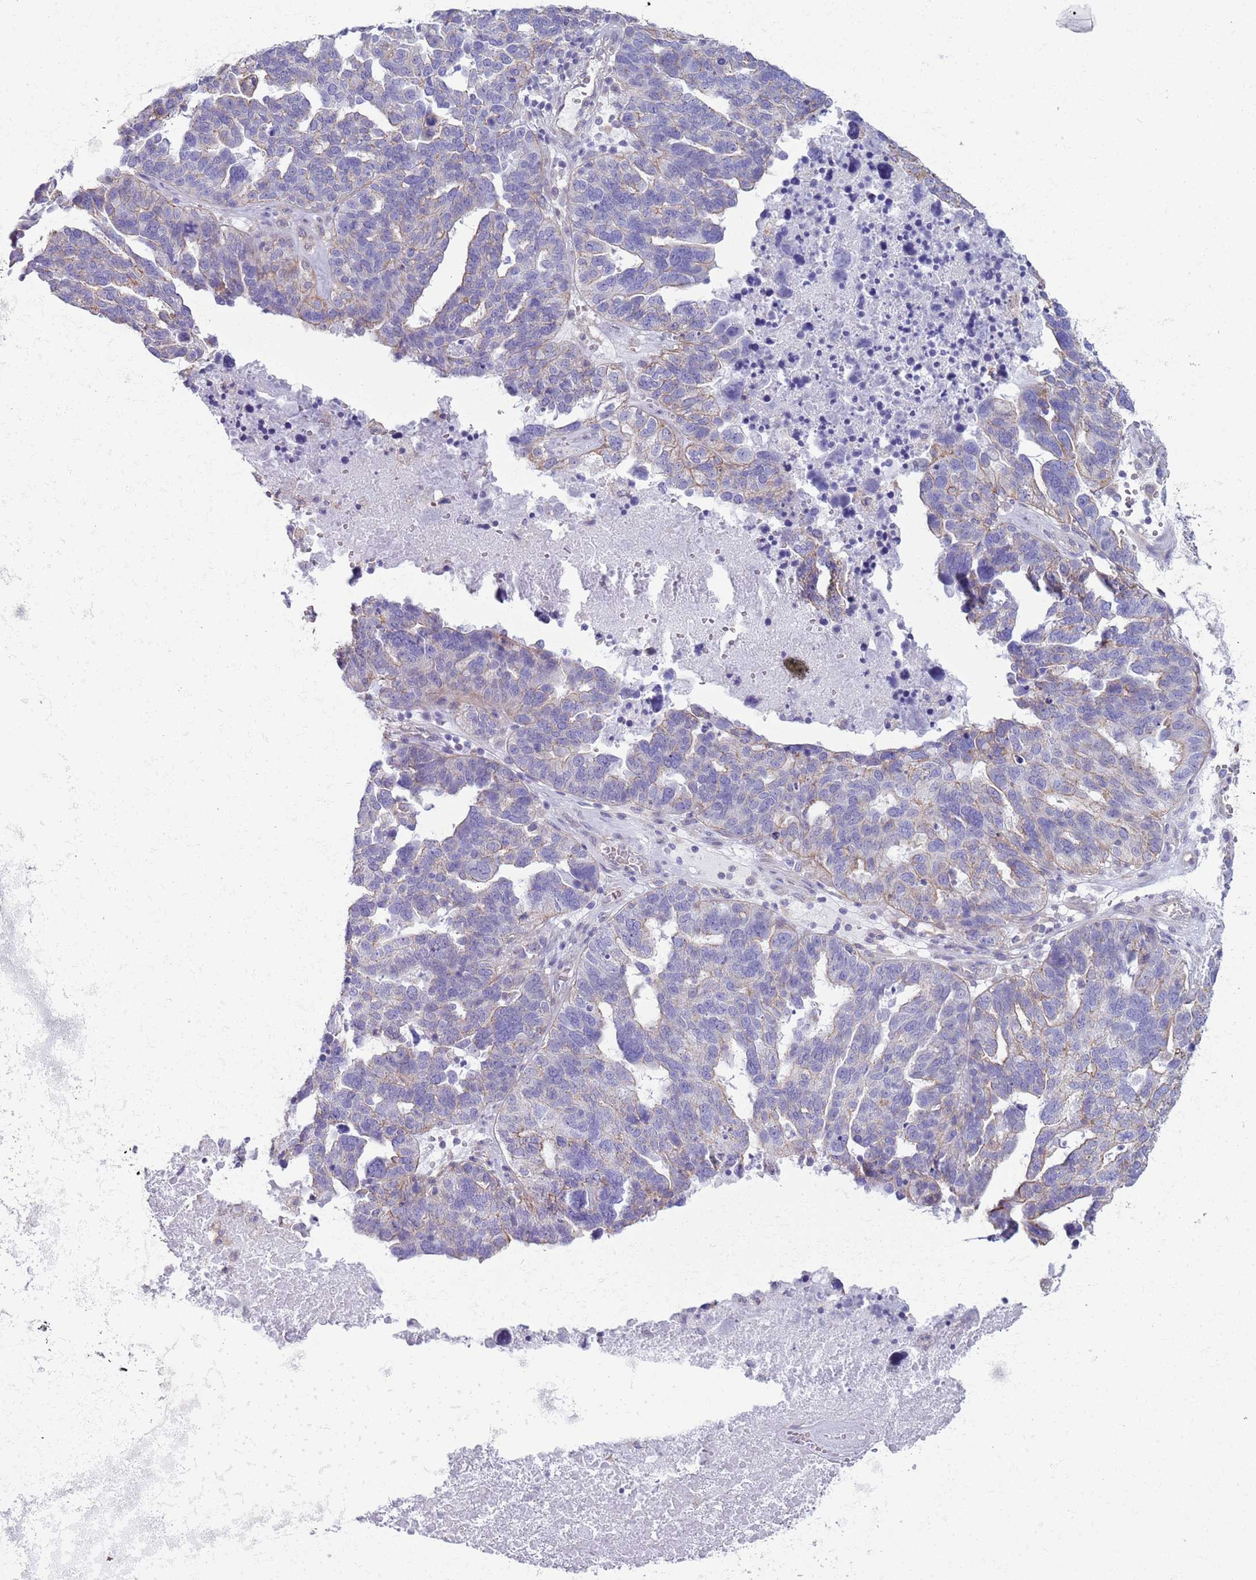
{"staining": {"intensity": "weak", "quantity": "<25%", "location": "cytoplasmic/membranous"}, "tissue": "ovarian cancer", "cell_type": "Tumor cells", "image_type": "cancer", "snomed": [{"axis": "morphology", "description": "Cystadenocarcinoma, serous, NOS"}, {"axis": "topography", "description": "Ovary"}], "caption": "Serous cystadenocarcinoma (ovarian) was stained to show a protein in brown. There is no significant positivity in tumor cells.", "gene": "RBP3", "patient": {"sex": "female", "age": 59}}